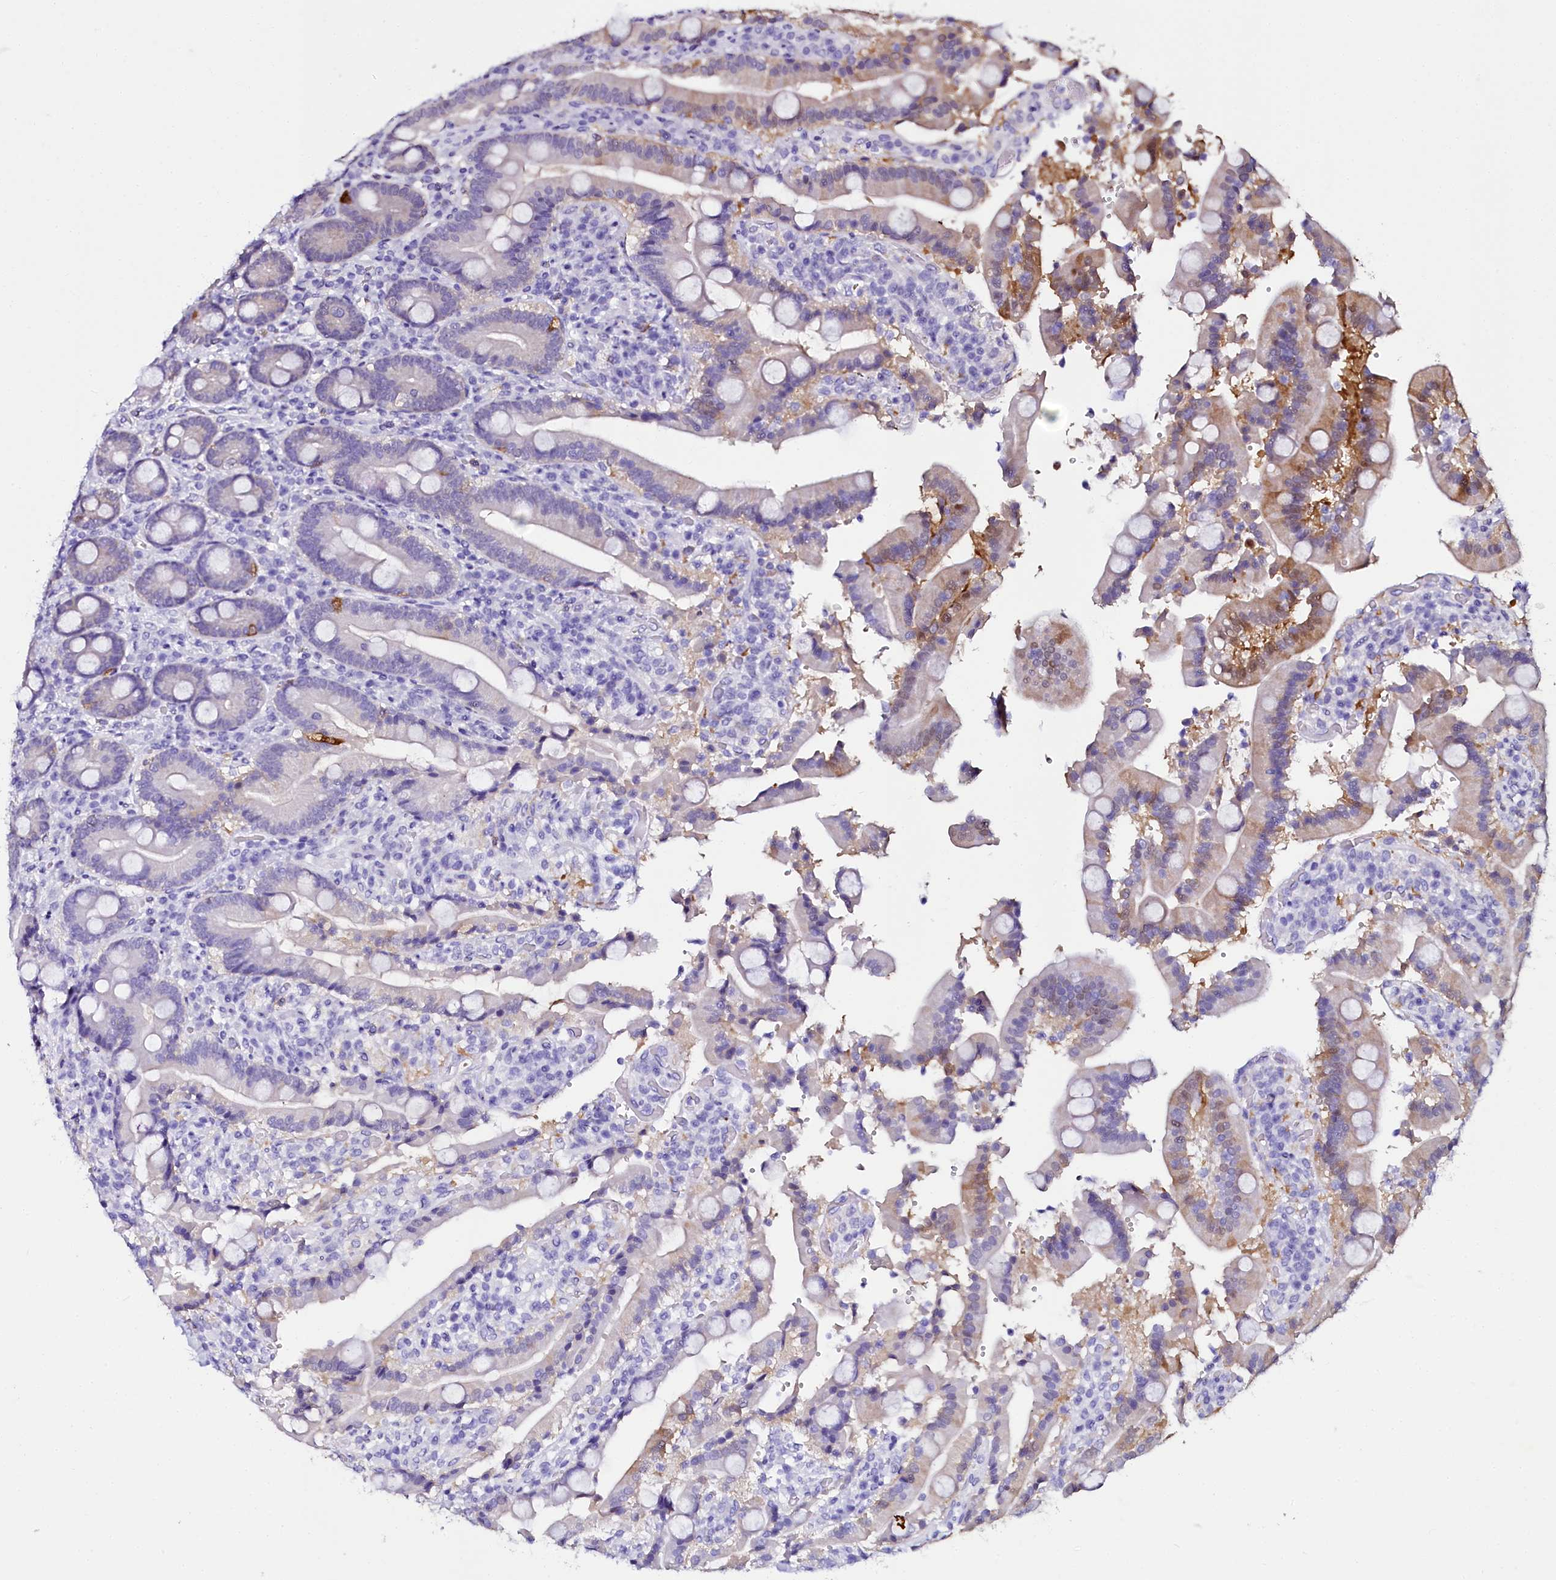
{"staining": {"intensity": "moderate", "quantity": "<25%", "location": "cytoplasmic/membranous,nuclear"}, "tissue": "duodenum", "cell_type": "Glandular cells", "image_type": "normal", "snomed": [{"axis": "morphology", "description": "Normal tissue, NOS"}, {"axis": "topography", "description": "Duodenum"}], "caption": "Normal duodenum demonstrates moderate cytoplasmic/membranous,nuclear expression in approximately <25% of glandular cells Using DAB (brown) and hematoxylin (blue) stains, captured at high magnification using brightfield microscopy..", "gene": "SORD", "patient": {"sex": "female", "age": 62}}